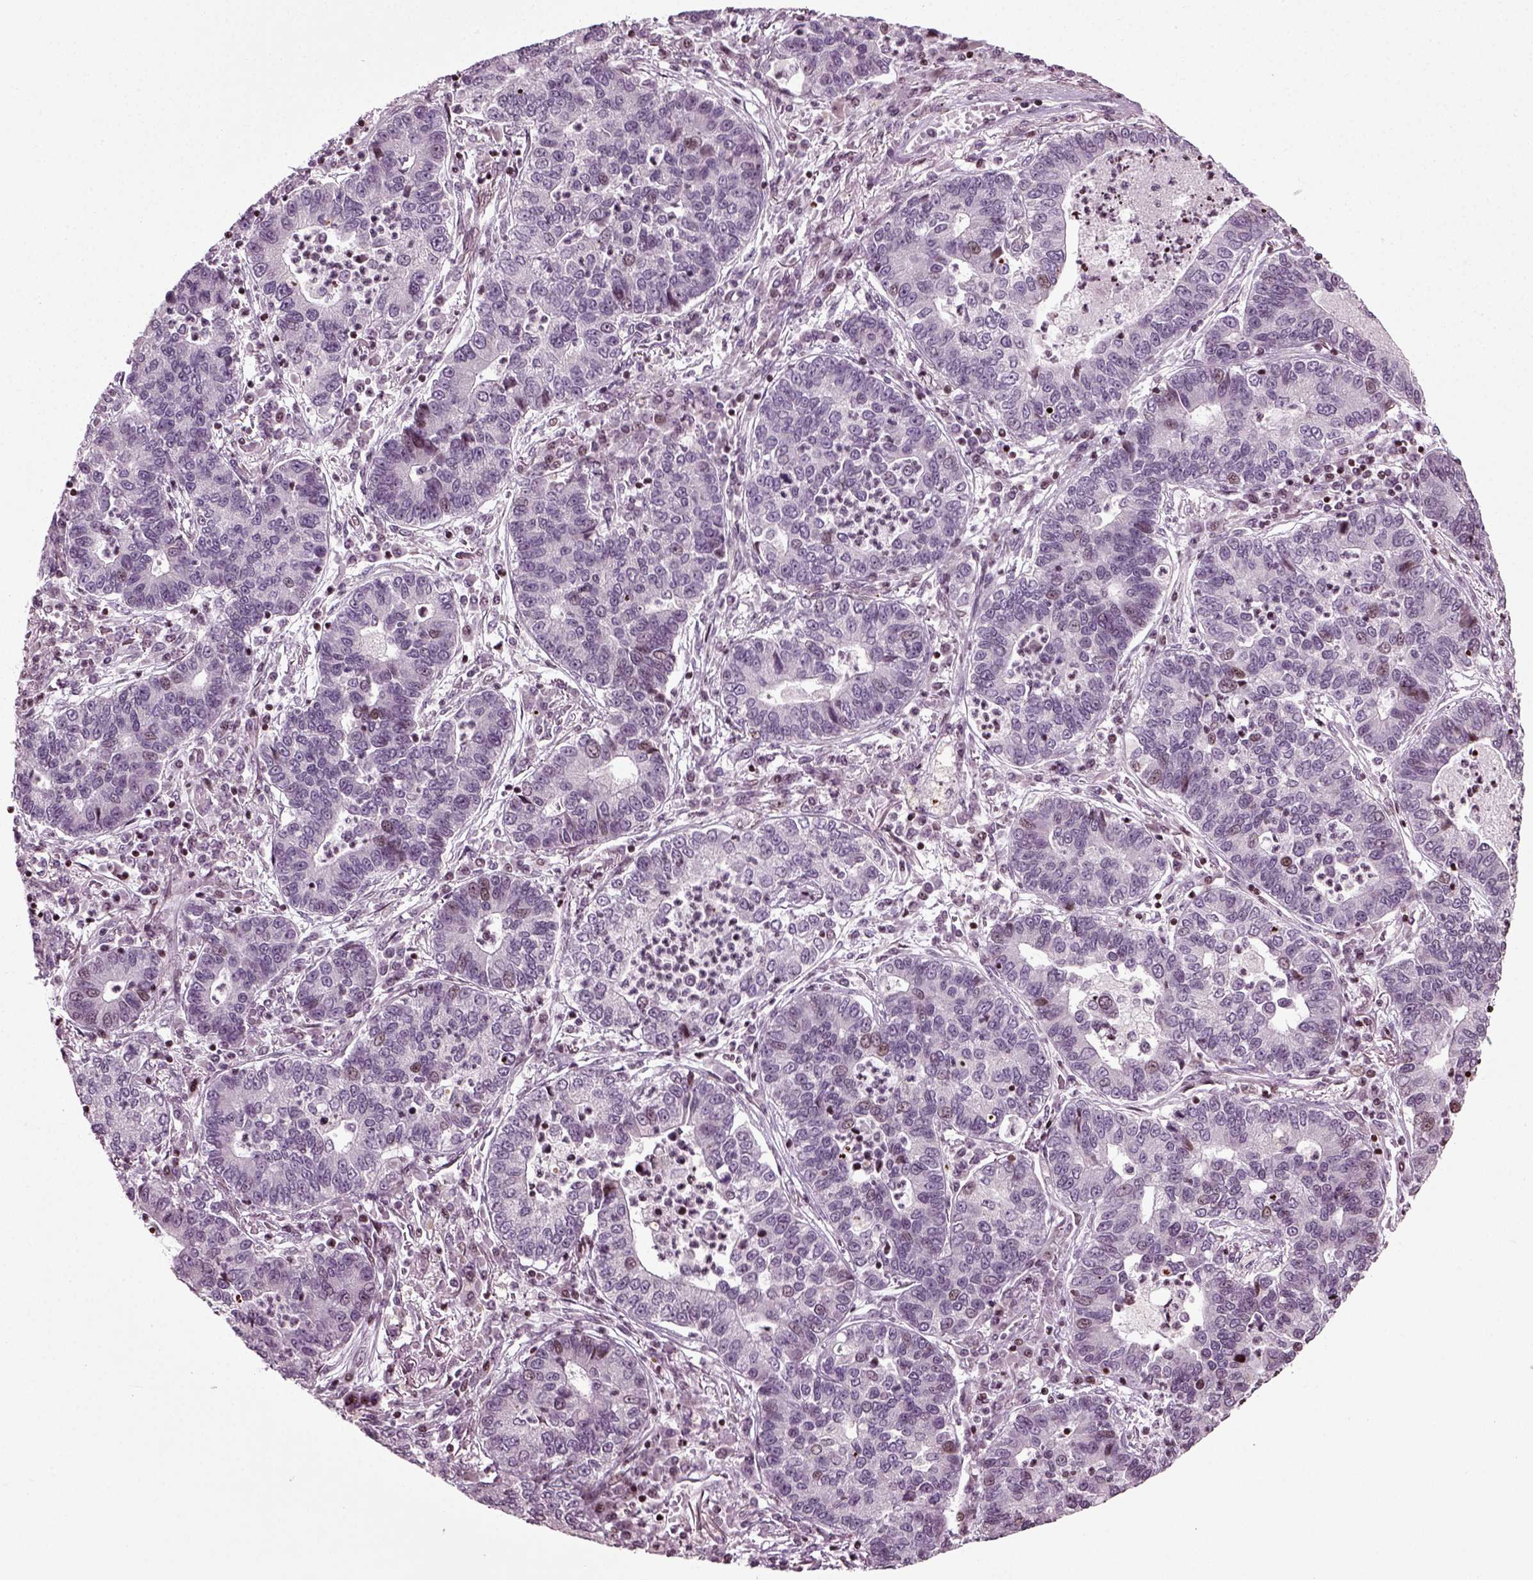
{"staining": {"intensity": "weak", "quantity": "<25%", "location": "nuclear"}, "tissue": "lung cancer", "cell_type": "Tumor cells", "image_type": "cancer", "snomed": [{"axis": "morphology", "description": "Adenocarcinoma, NOS"}, {"axis": "topography", "description": "Lung"}], "caption": "This photomicrograph is of adenocarcinoma (lung) stained with immunohistochemistry to label a protein in brown with the nuclei are counter-stained blue. There is no expression in tumor cells.", "gene": "HEYL", "patient": {"sex": "female", "age": 57}}